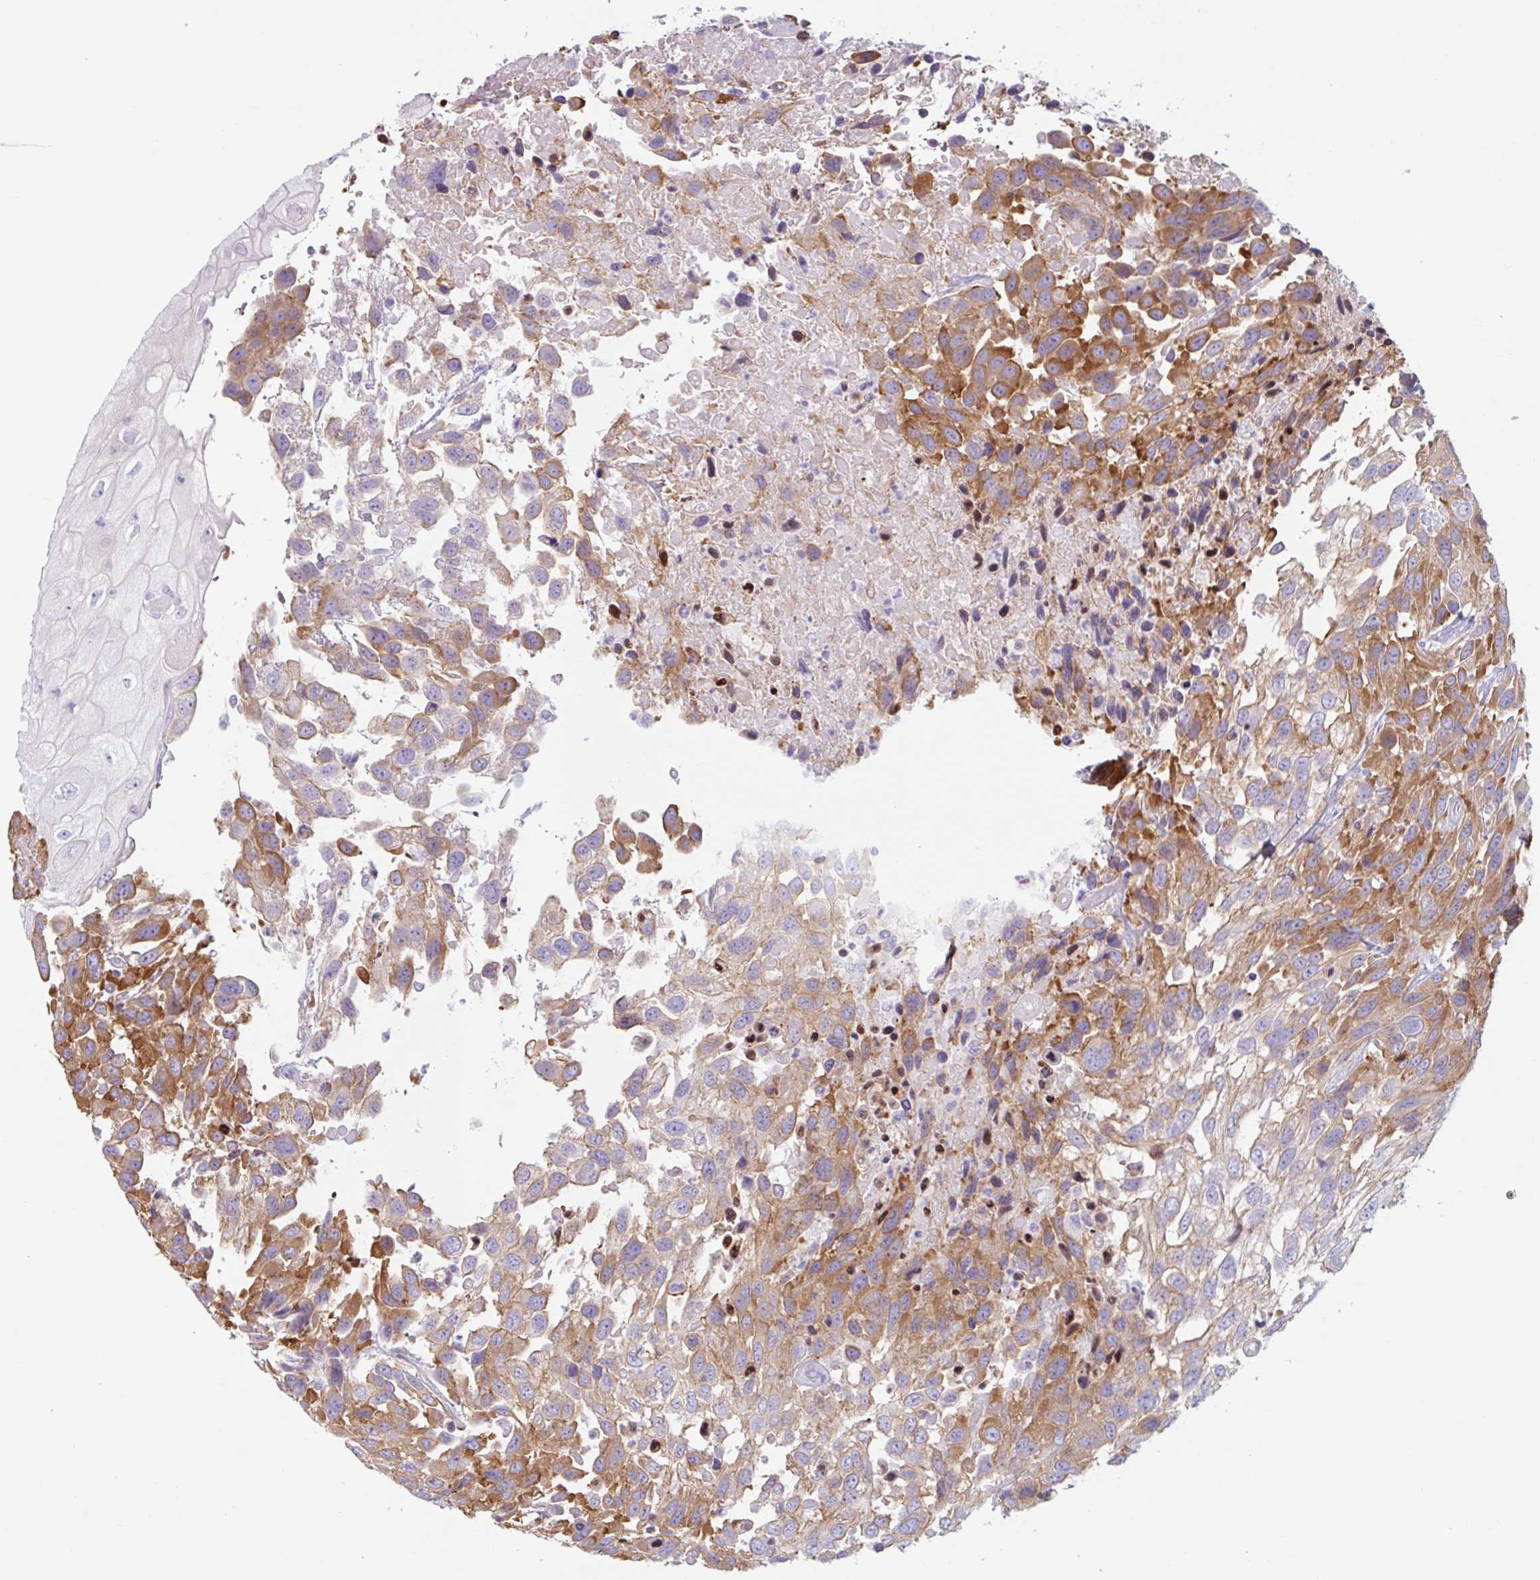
{"staining": {"intensity": "moderate", "quantity": ">75%", "location": "cytoplasmic/membranous"}, "tissue": "urothelial cancer", "cell_type": "Tumor cells", "image_type": "cancer", "snomed": [{"axis": "morphology", "description": "Urothelial carcinoma, High grade"}, {"axis": "topography", "description": "Urinary bladder"}], "caption": "This is an image of immunohistochemistry staining of urothelial cancer, which shows moderate expression in the cytoplasmic/membranous of tumor cells.", "gene": "MYH10", "patient": {"sex": "female", "age": 70}}